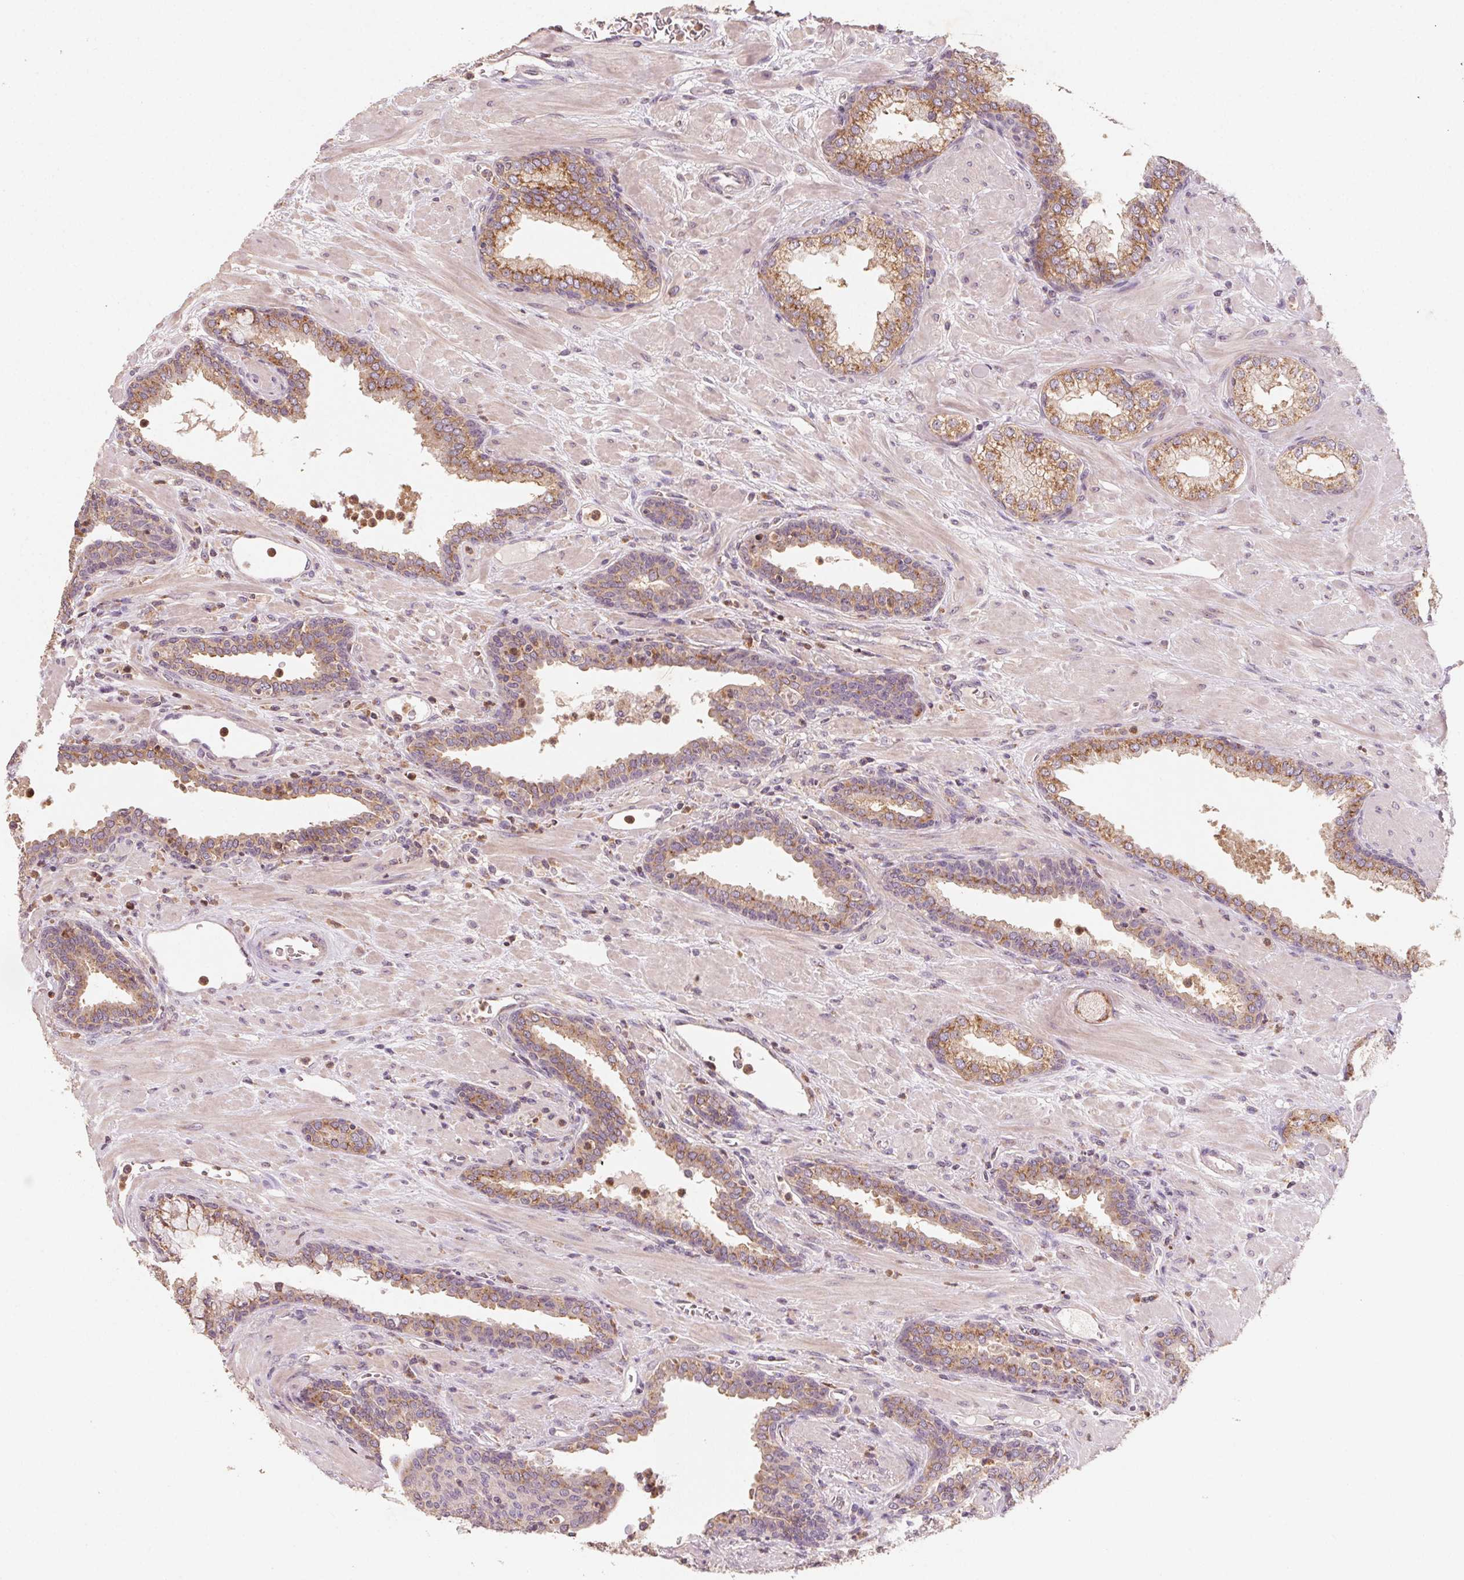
{"staining": {"intensity": "moderate", "quantity": ">75%", "location": "cytoplasmic/membranous"}, "tissue": "prostate cancer", "cell_type": "Tumor cells", "image_type": "cancer", "snomed": [{"axis": "morphology", "description": "Adenocarcinoma, Low grade"}, {"axis": "topography", "description": "Prostate"}], "caption": "Human prostate cancer stained with a brown dye displays moderate cytoplasmic/membranous positive positivity in about >75% of tumor cells.", "gene": "AP1S1", "patient": {"sex": "male", "age": 61}}